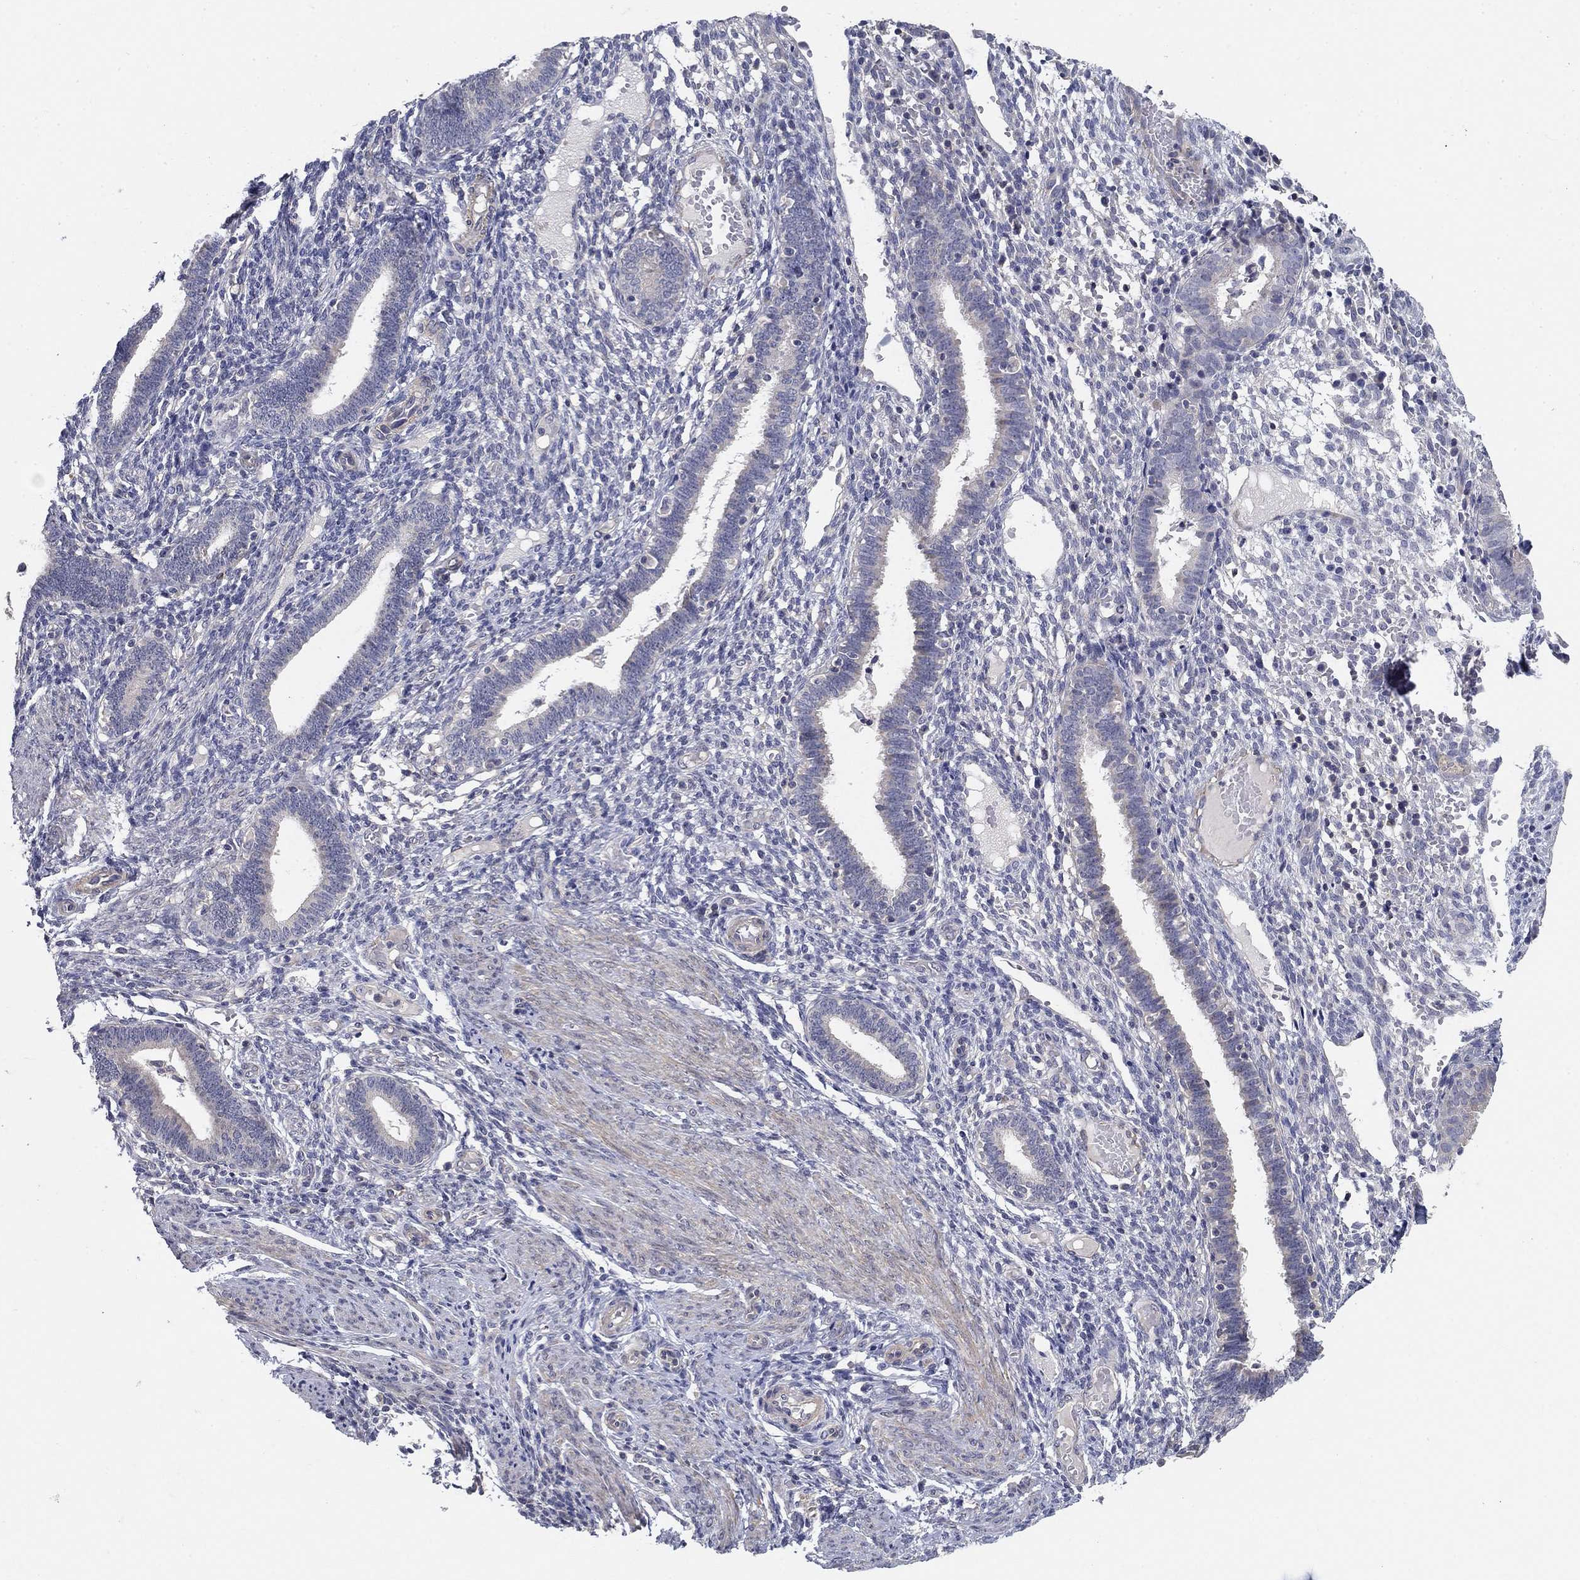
{"staining": {"intensity": "negative", "quantity": "none", "location": "none"}, "tissue": "endometrium", "cell_type": "Cells in endometrial stroma", "image_type": "normal", "snomed": [{"axis": "morphology", "description": "Normal tissue, NOS"}, {"axis": "topography", "description": "Endometrium"}], "caption": "Endometrium stained for a protein using immunohistochemistry exhibits no staining cells in endometrial stroma.", "gene": "GRK7", "patient": {"sex": "female", "age": 42}}